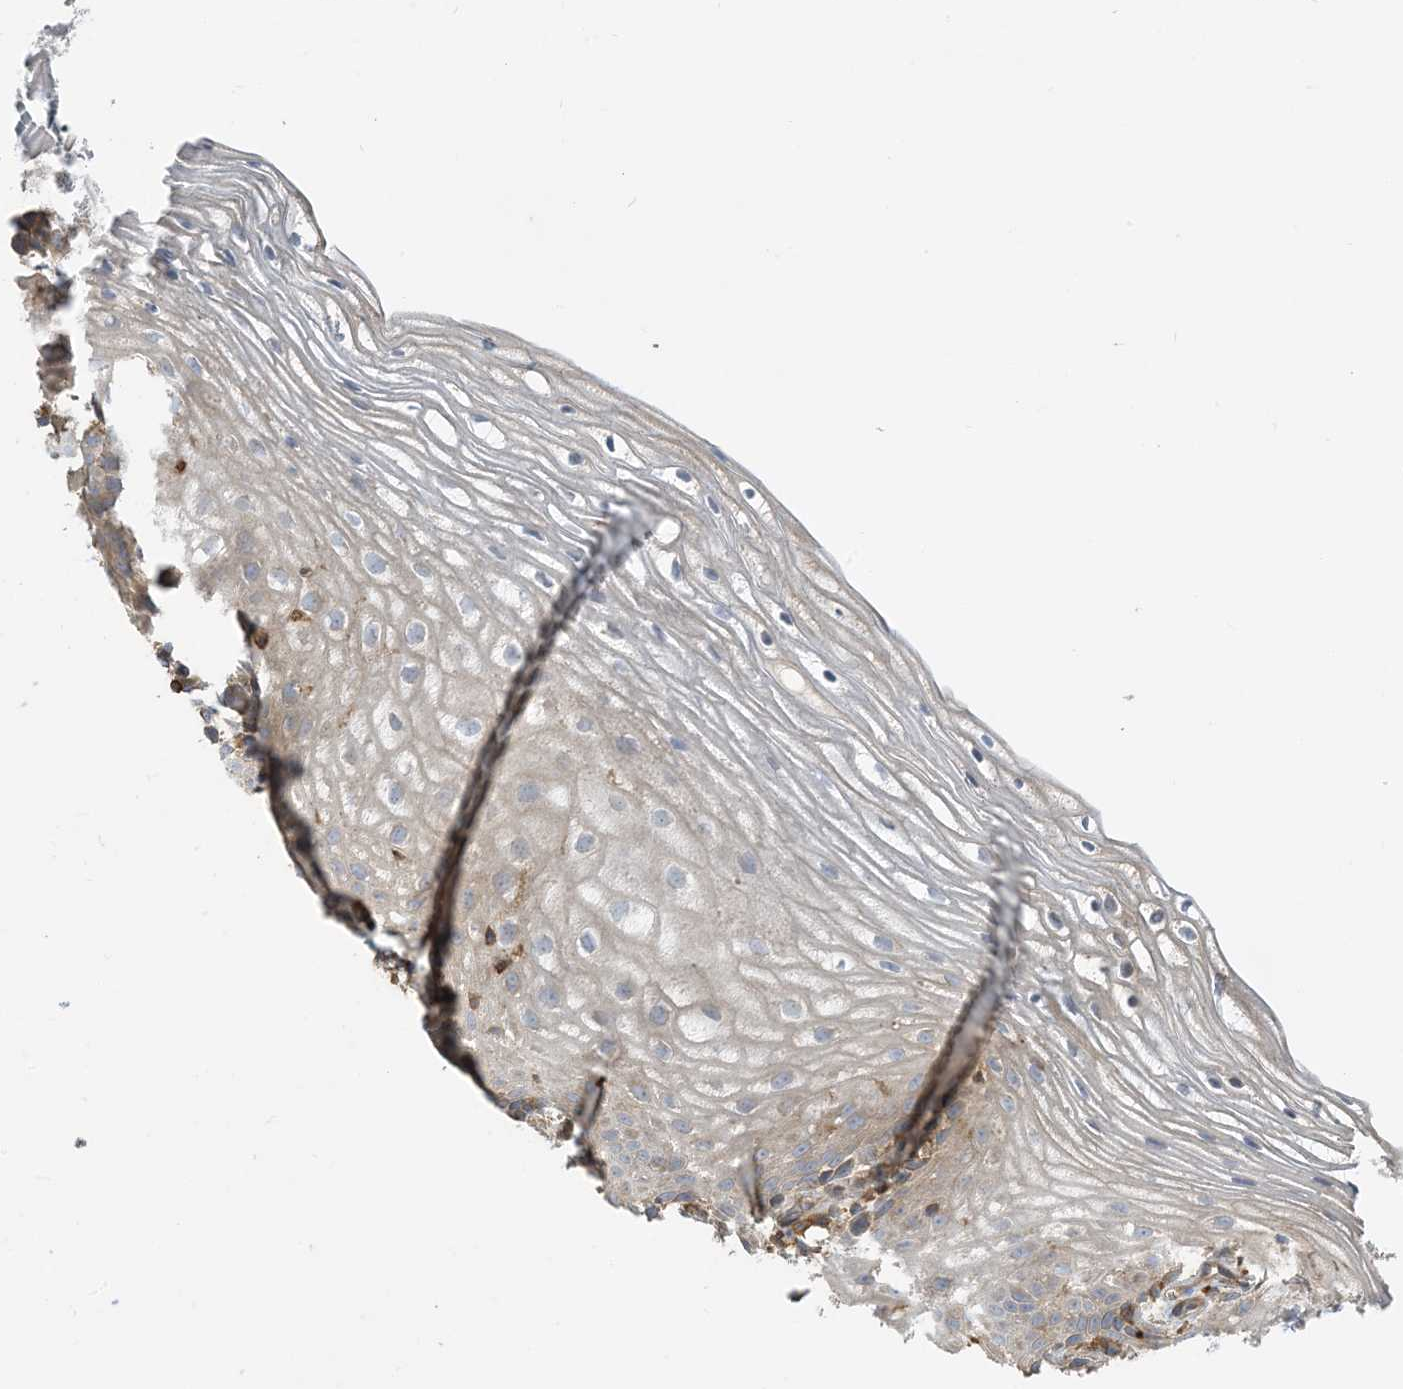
{"staining": {"intensity": "weak", "quantity": "<25%", "location": "cytoplasmic/membranous"}, "tissue": "vagina", "cell_type": "Squamous epithelial cells", "image_type": "normal", "snomed": [{"axis": "morphology", "description": "Normal tissue, NOS"}, {"axis": "topography", "description": "Vagina"}], "caption": "This is an IHC photomicrograph of unremarkable vagina. There is no expression in squamous epithelial cells.", "gene": "SFMBT2", "patient": {"sex": "female", "age": 60}}